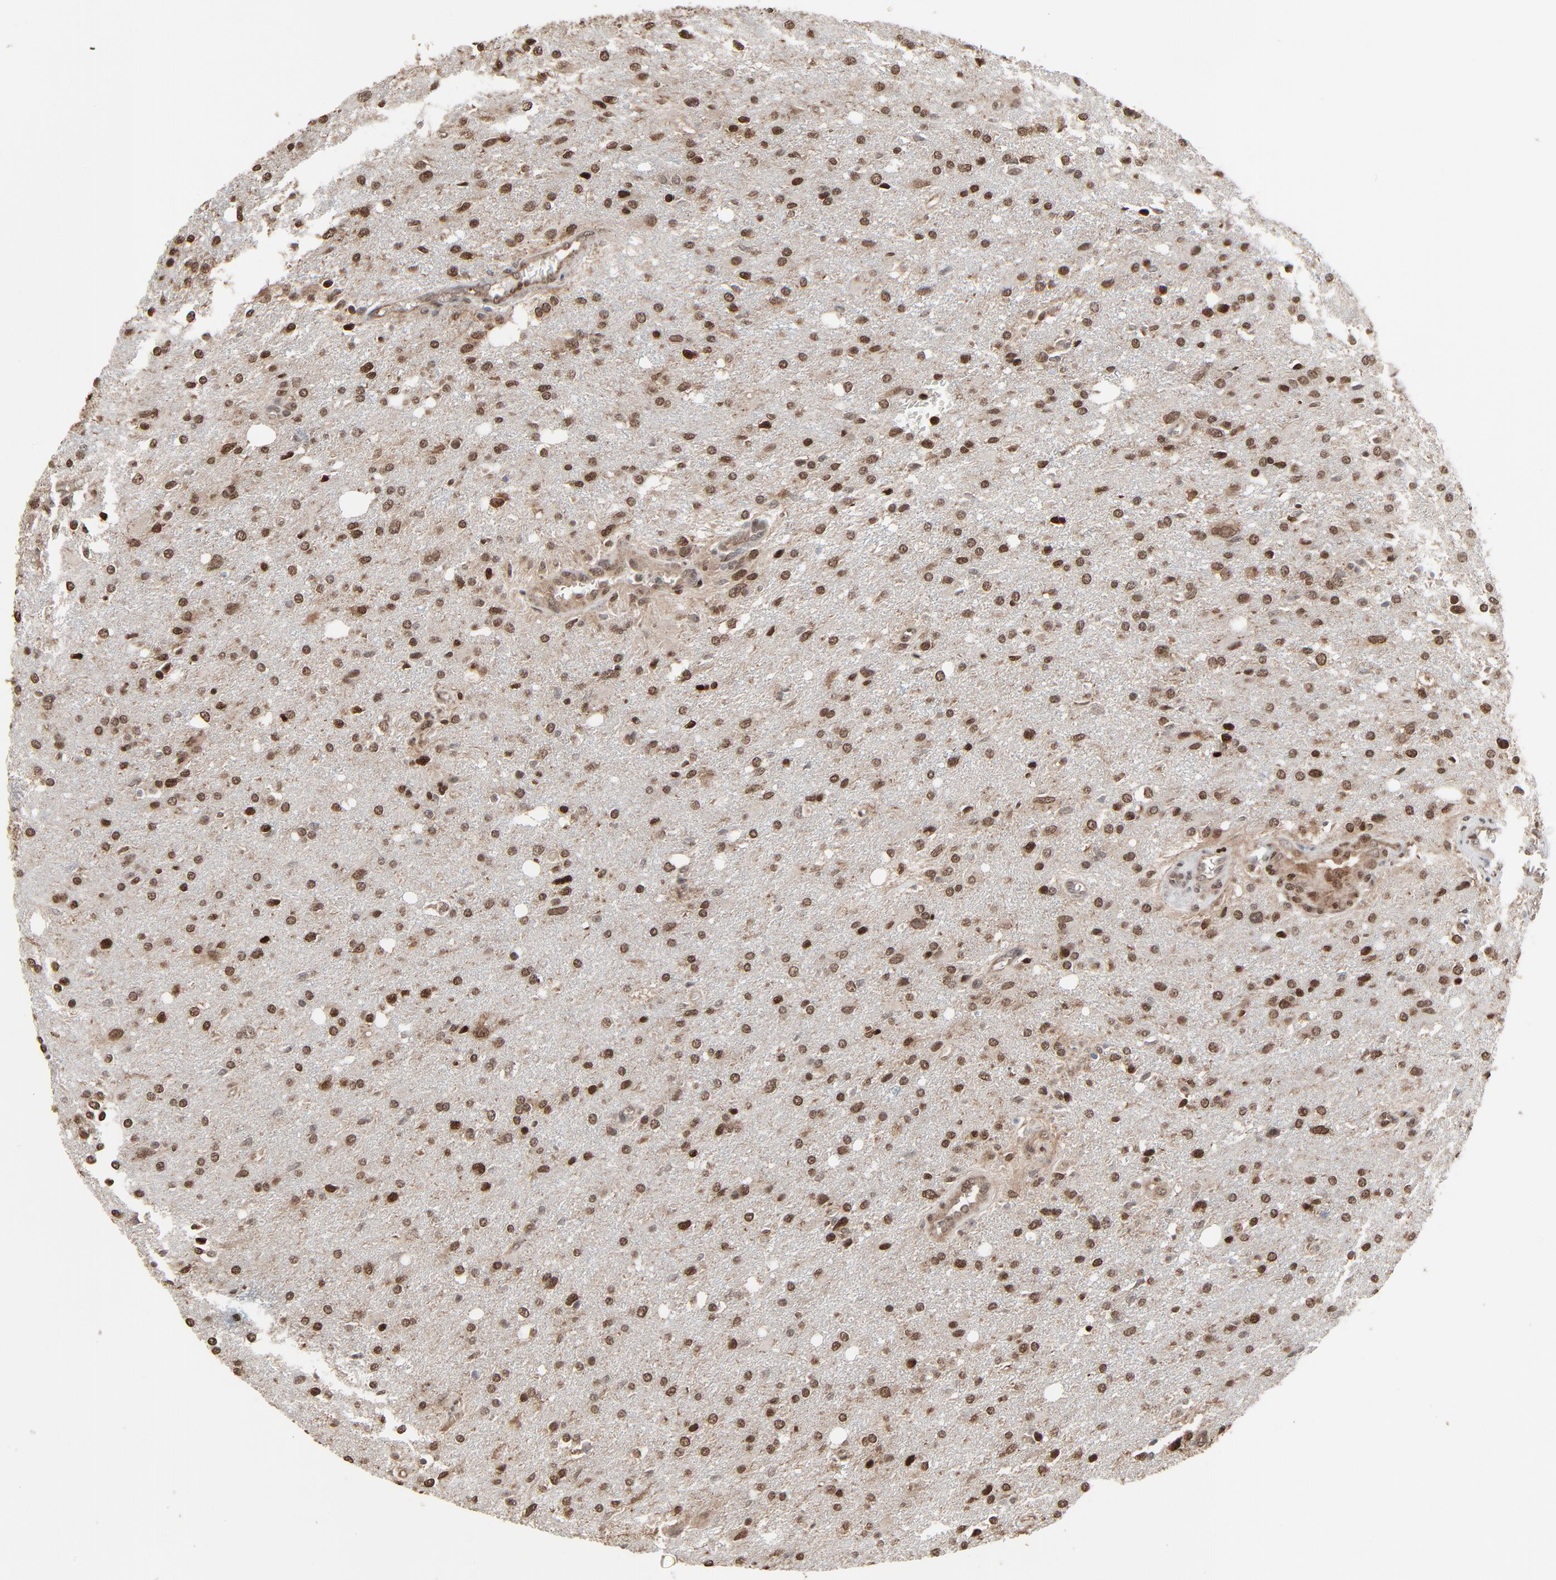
{"staining": {"intensity": "strong", "quantity": ">75%", "location": "cytoplasmic/membranous,nuclear"}, "tissue": "glioma", "cell_type": "Tumor cells", "image_type": "cancer", "snomed": [{"axis": "morphology", "description": "Glioma, malignant, High grade"}, {"axis": "topography", "description": "Cerebral cortex"}], "caption": "Immunohistochemical staining of malignant glioma (high-grade) demonstrates strong cytoplasmic/membranous and nuclear protein staining in approximately >75% of tumor cells.", "gene": "MEIS2", "patient": {"sex": "male", "age": 76}}